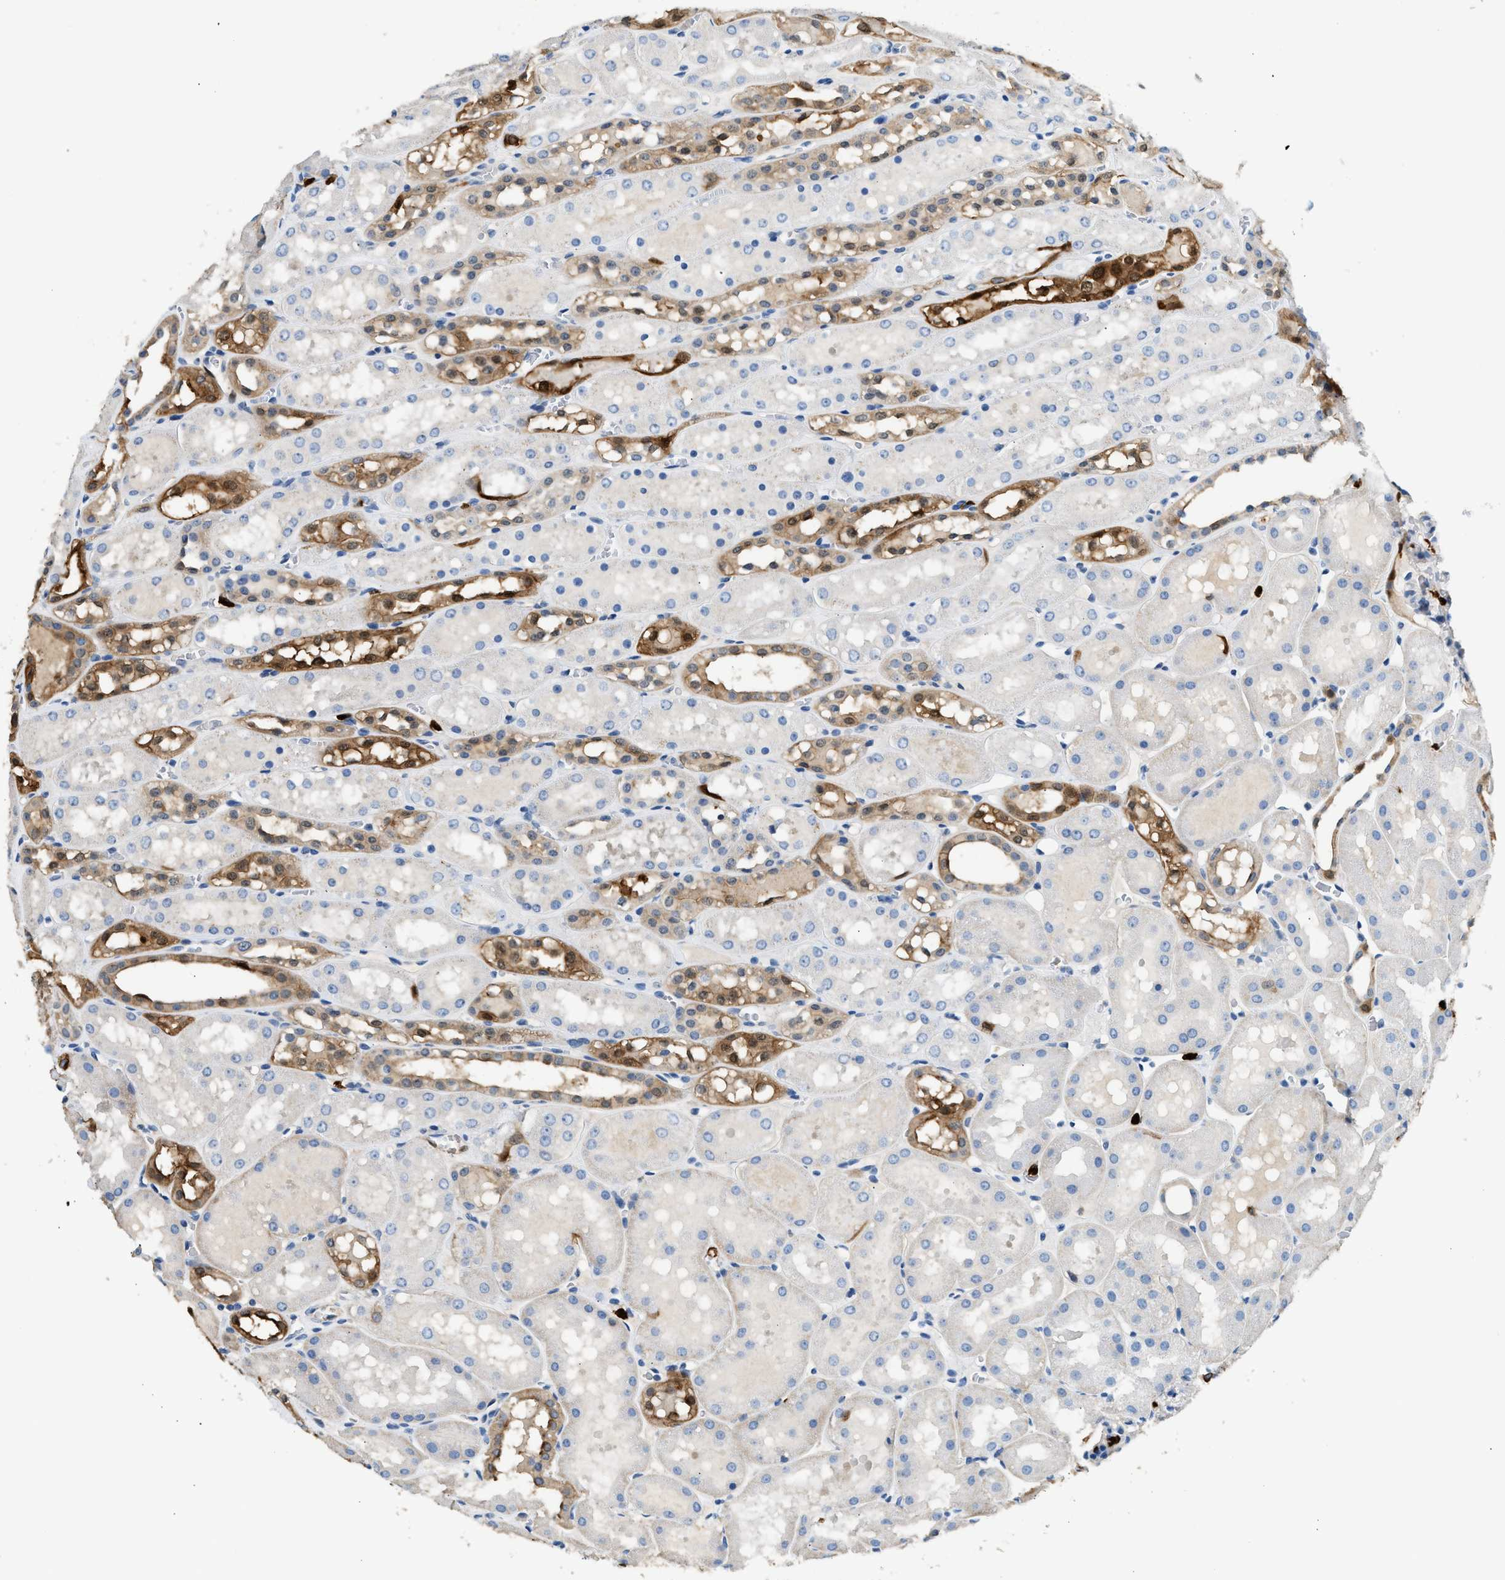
{"staining": {"intensity": "strong", "quantity": "<25%", "location": "cytoplasmic/membranous"}, "tissue": "kidney", "cell_type": "Cells in glomeruli", "image_type": "normal", "snomed": [{"axis": "morphology", "description": "Normal tissue, NOS"}, {"axis": "topography", "description": "Kidney"}, {"axis": "topography", "description": "Urinary bladder"}], "caption": "A medium amount of strong cytoplasmic/membranous positivity is identified in approximately <25% of cells in glomeruli in unremarkable kidney.", "gene": "ANXA3", "patient": {"sex": "male", "age": 16}}